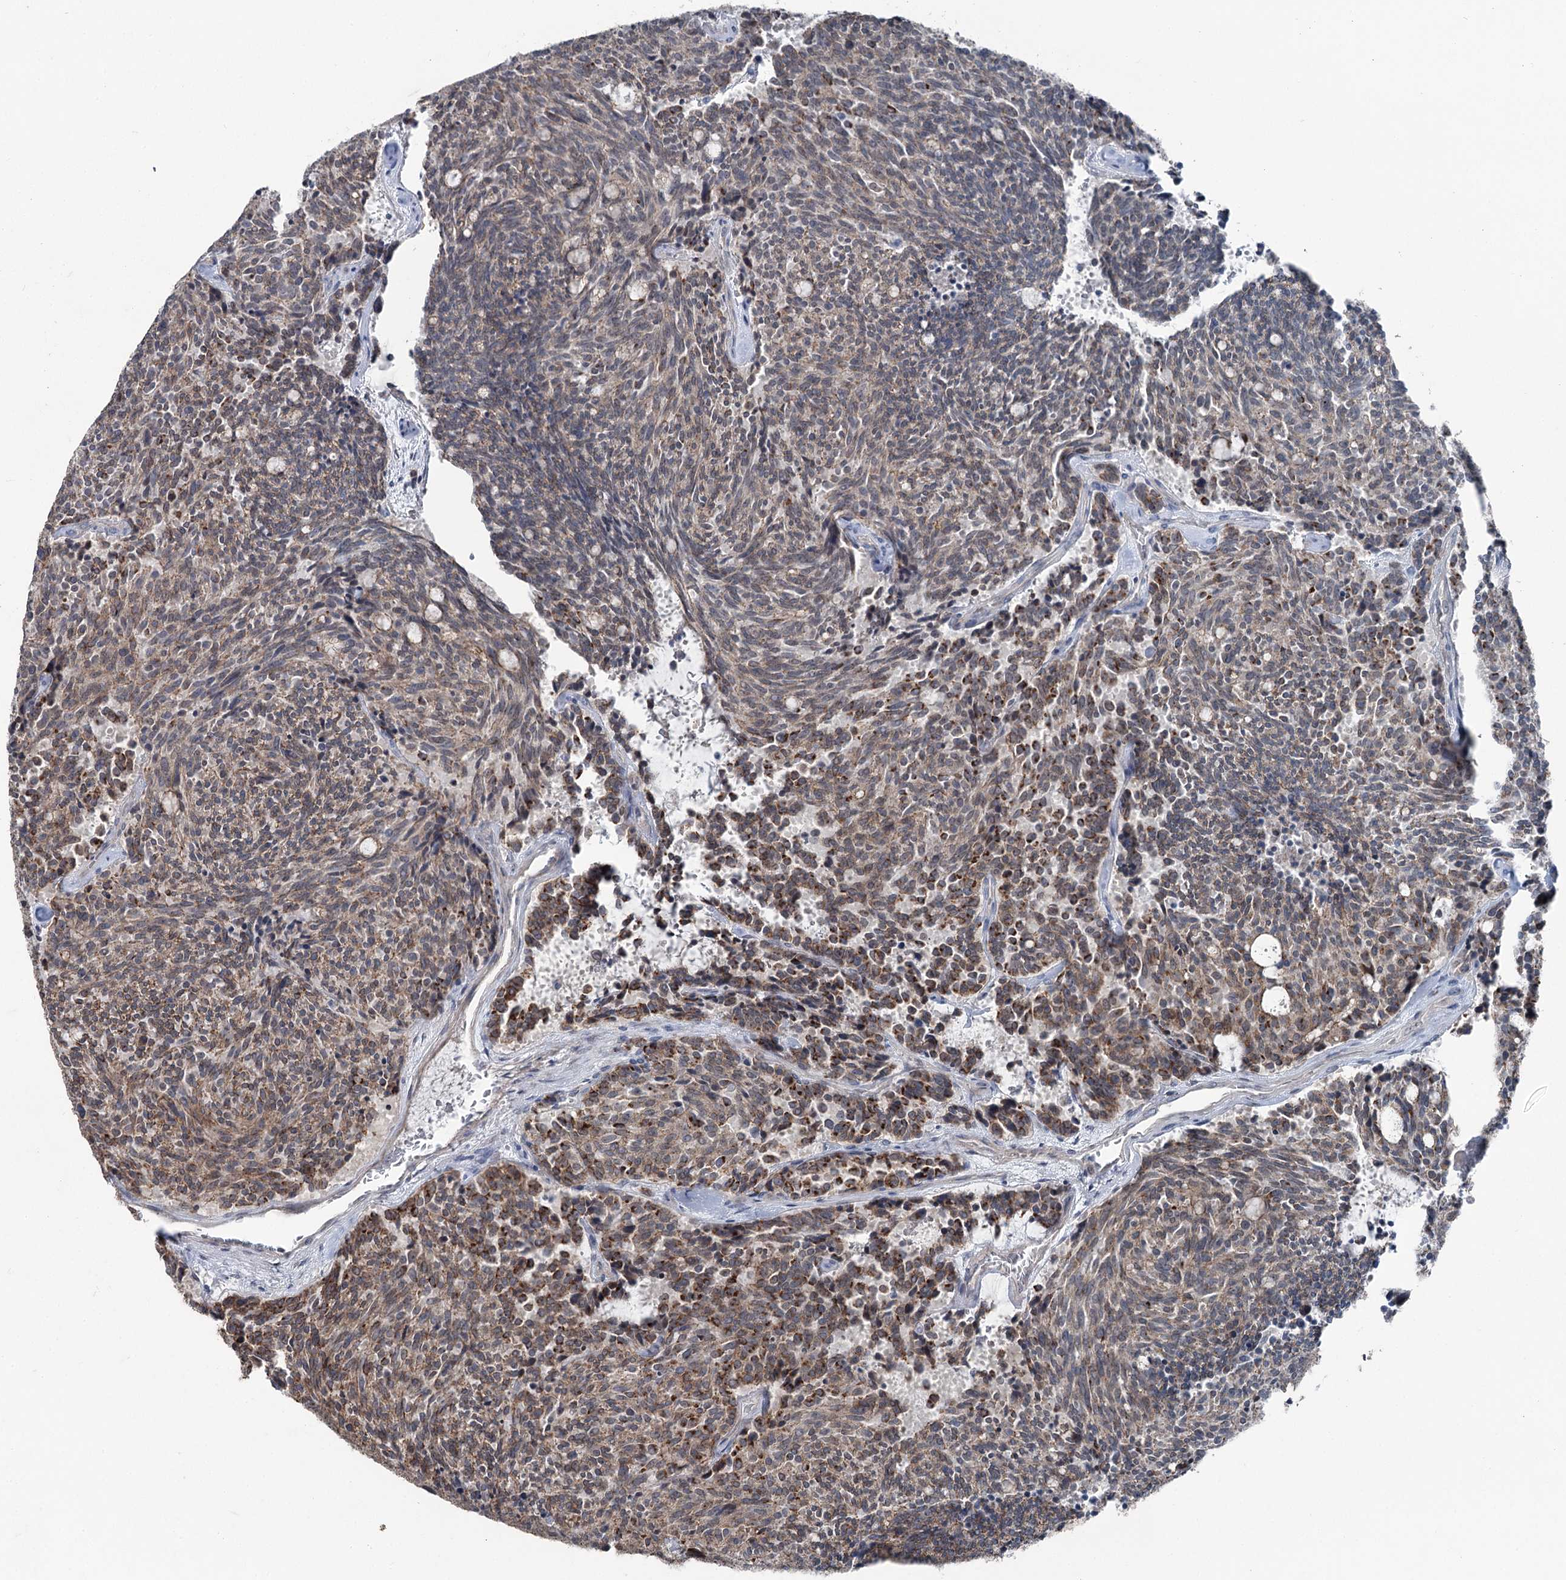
{"staining": {"intensity": "moderate", "quantity": "25%-75%", "location": "cytoplasmic/membranous"}, "tissue": "carcinoid", "cell_type": "Tumor cells", "image_type": "cancer", "snomed": [{"axis": "morphology", "description": "Carcinoid, malignant, NOS"}, {"axis": "topography", "description": "Pancreas"}], "caption": "Carcinoid (malignant) was stained to show a protein in brown. There is medium levels of moderate cytoplasmic/membranous positivity in about 25%-75% of tumor cells.", "gene": "FAM120B", "patient": {"sex": "female", "age": 54}}